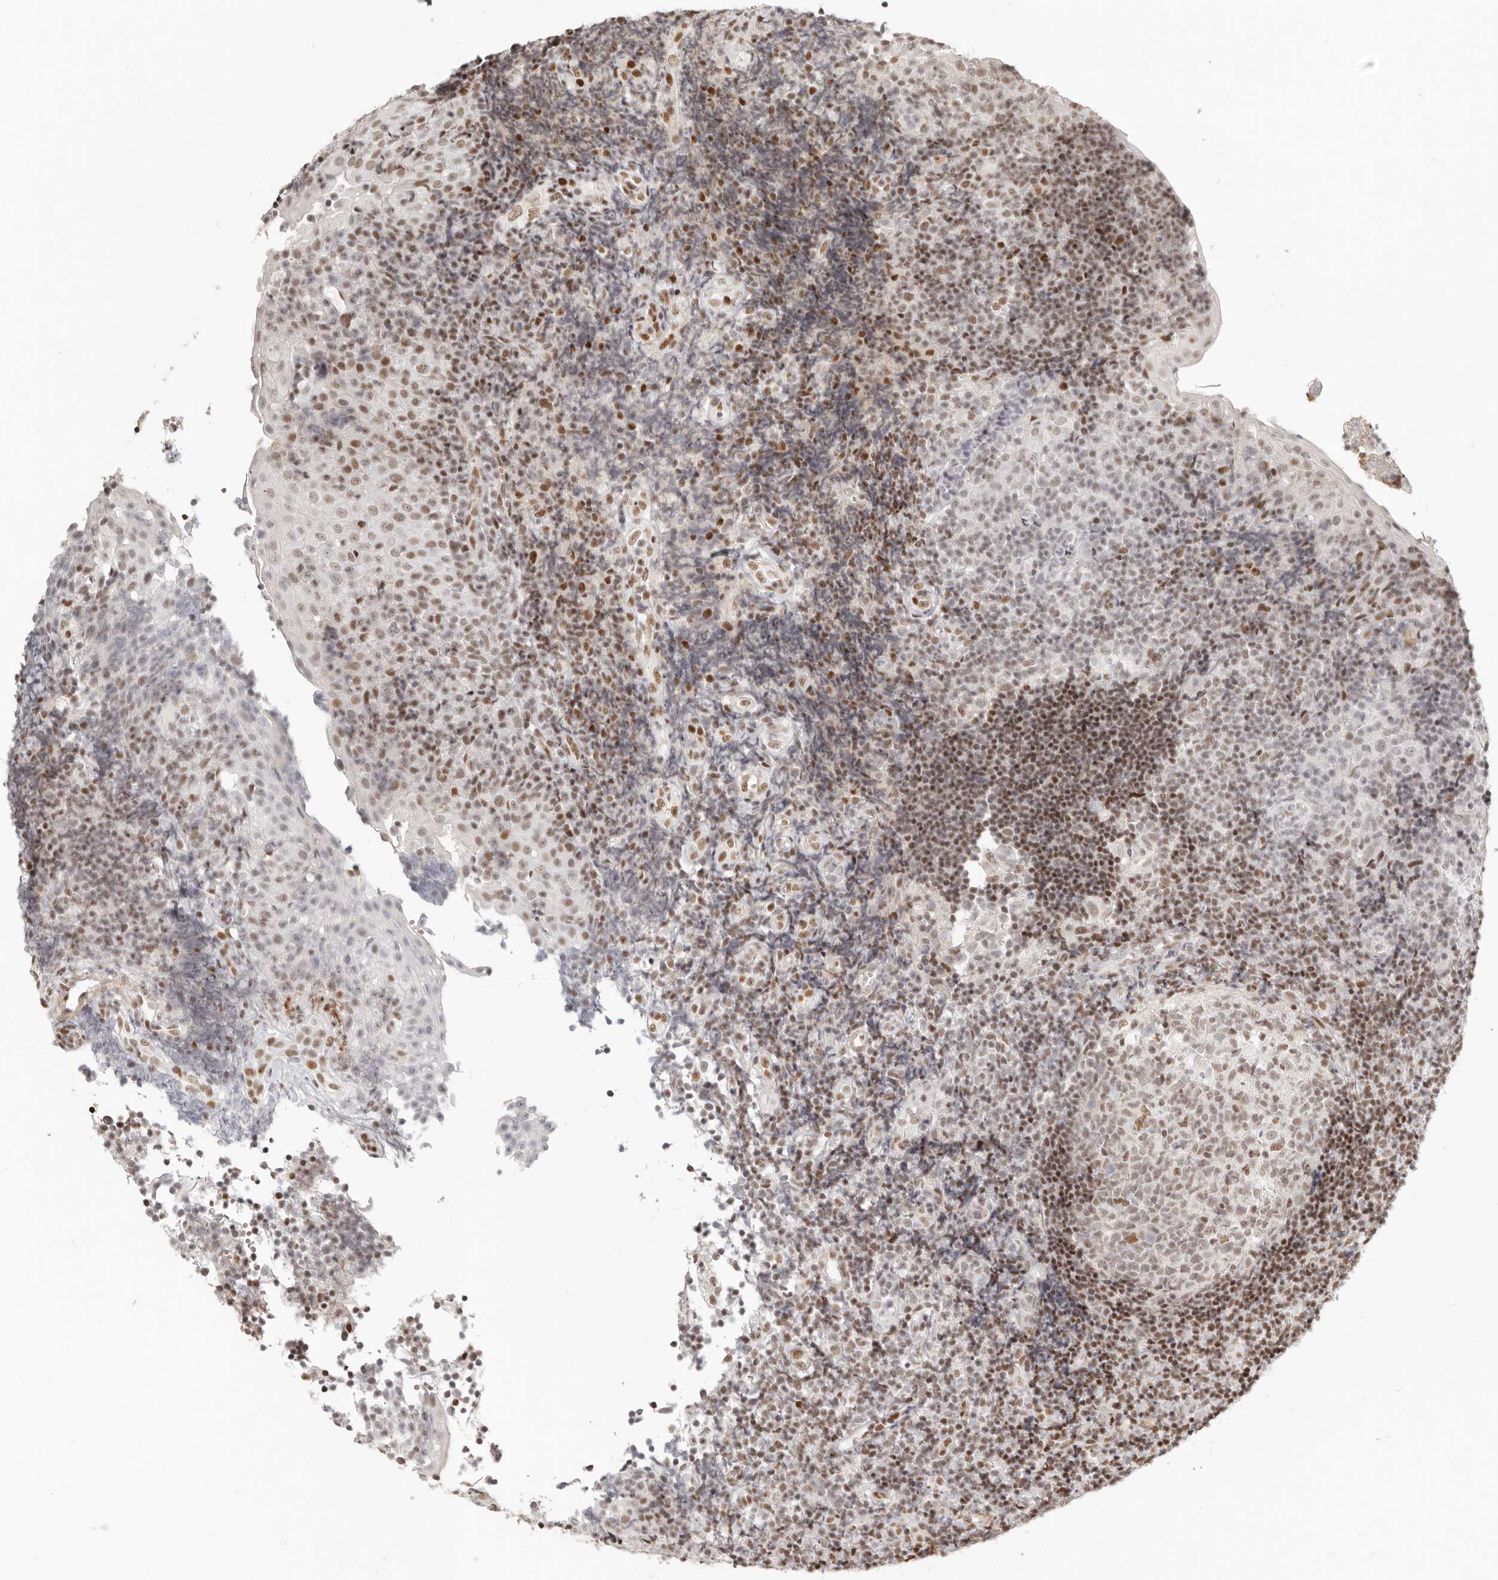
{"staining": {"intensity": "moderate", "quantity": "<25%", "location": "nuclear"}, "tissue": "tonsil", "cell_type": "Germinal center cells", "image_type": "normal", "snomed": [{"axis": "morphology", "description": "Normal tissue, NOS"}, {"axis": "topography", "description": "Tonsil"}], "caption": "An immunohistochemistry (IHC) image of normal tissue is shown. Protein staining in brown highlights moderate nuclear positivity in tonsil within germinal center cells.", "gene": "GABPA", "patient": {"sex": "female", "age": 40}}